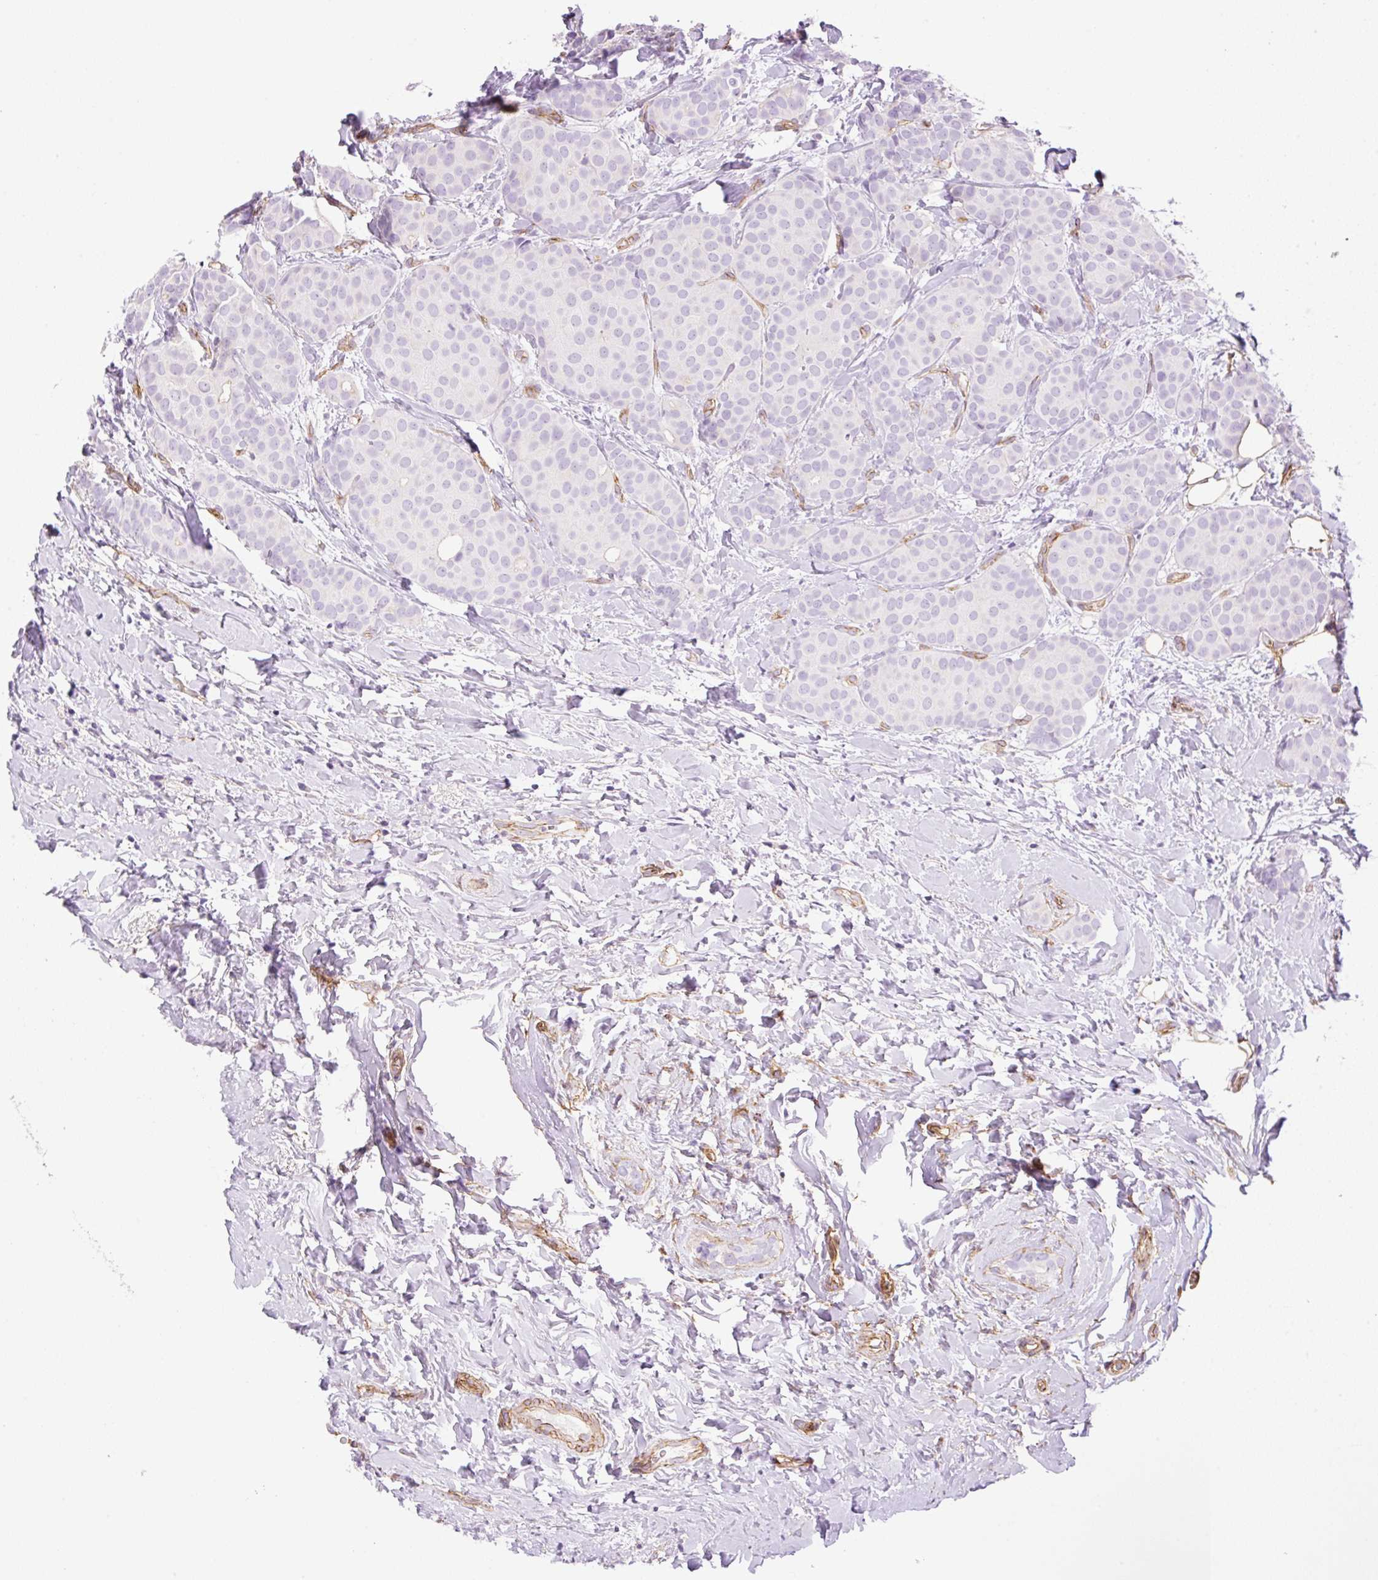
{"staining": {"intensity": "negative", "quantity": "none", "location": "none"}, "tissue": "breast cancer", "cell_type": "Tumor cells", "image_type": "cancer", "snomed": [{"axis": "morphology", "description": "Duct carcinoma"}, {"axis": "topography", "description": "Breast"}], "caption": "This is an immunohistochemistry photomicrograph of breast cancer. There is no positivity in tumor cells.", "gene": "EHD3", "patient": {"sex": "female", "age": 70}}